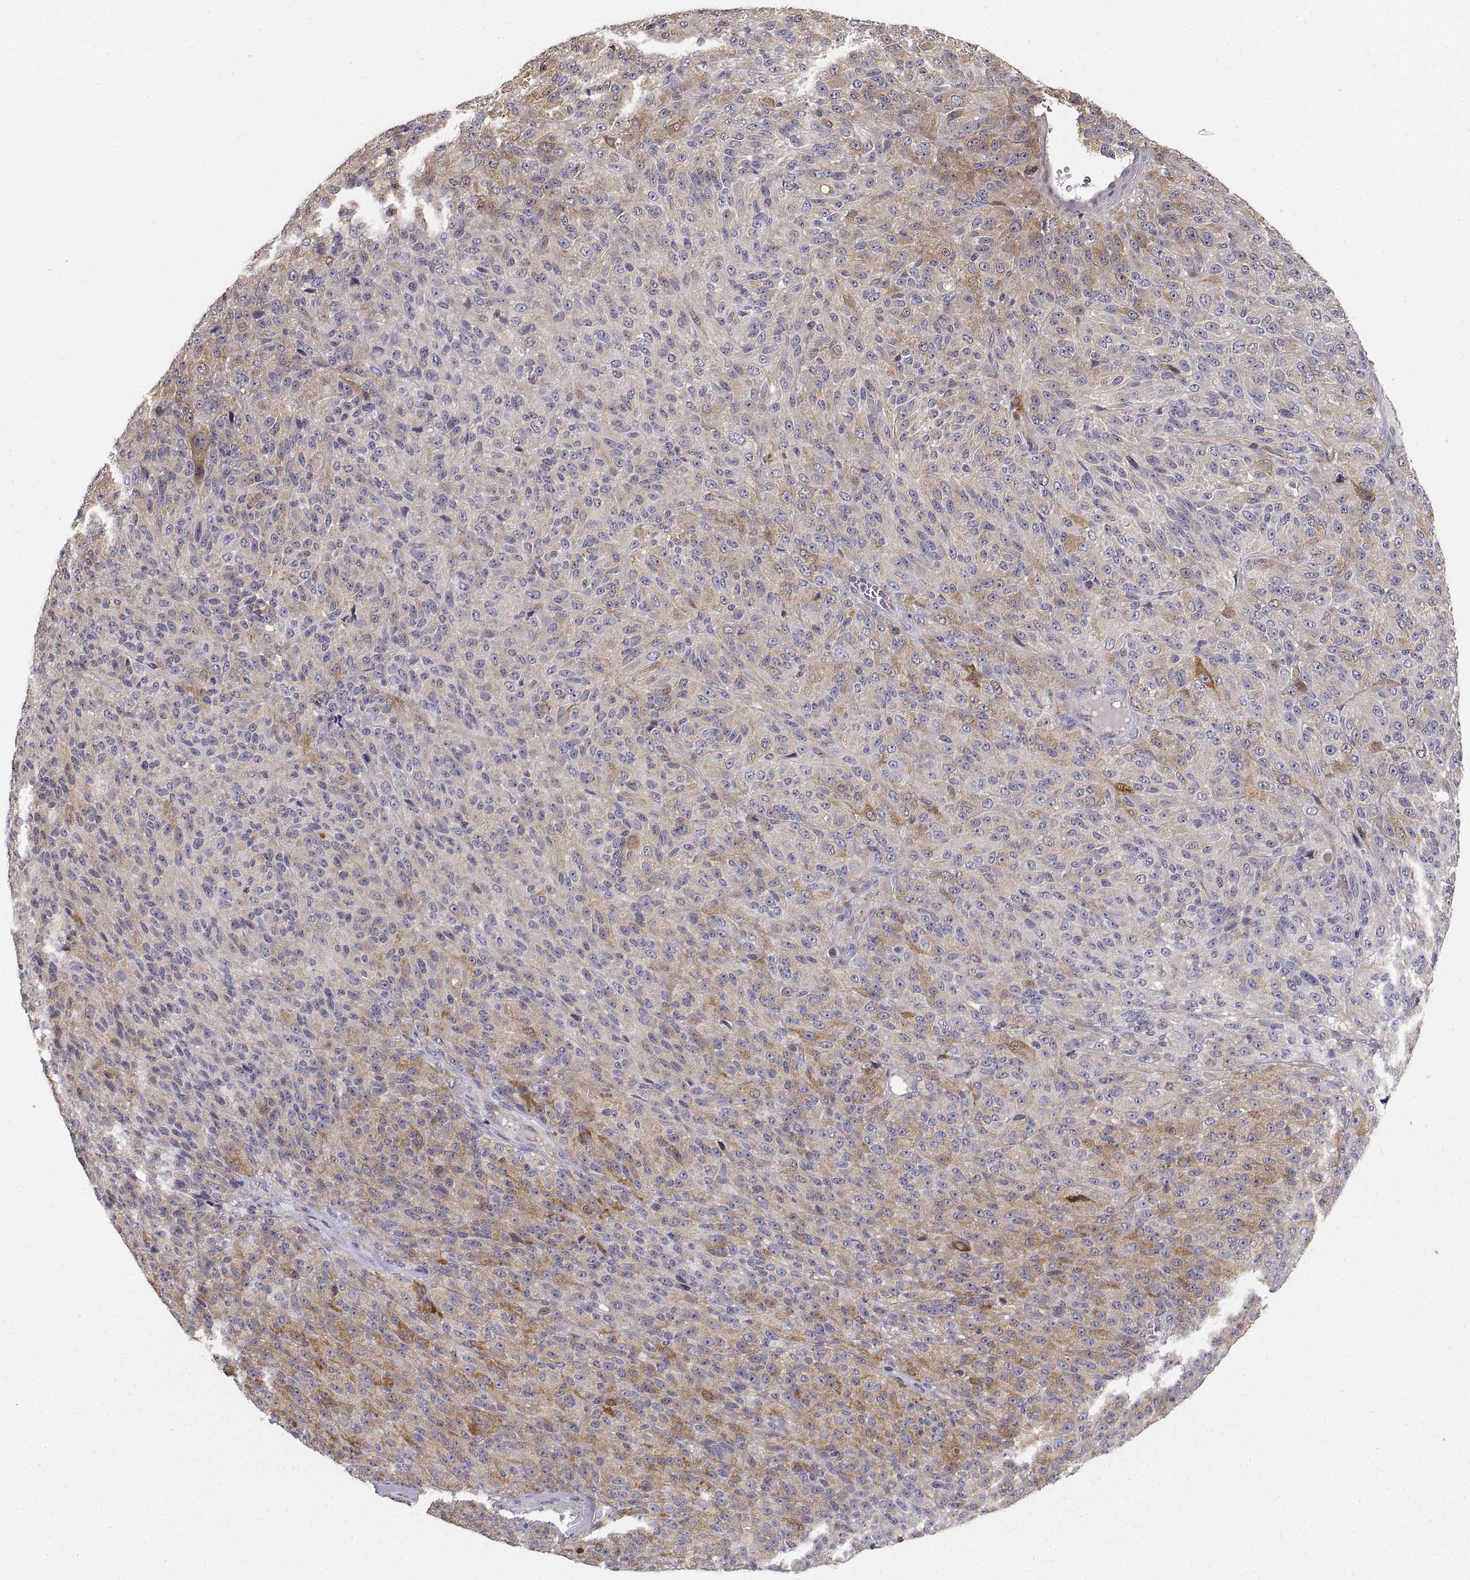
{"staining": {"intensity": "moderate", "quantity": "<25%", "location": "cytoplasmic/membranous"}, "tissue": "melanoma", "cell_type": "Tumor cells", "image_type": "cancer", "snomed": [{"axis": "morphology", "description": "Malignant melanoma, Metastatic site"}, {"axis": "topography", "description": "Brain"}], "caption": "Immunohistochemical staining of melanoma displays low levels of moderate cytoplasmic/membranous protein positivity in about <25% of tumor cells.", "gene": "HSP90AB1", "patient": {"sex": "female", "age": 56}}